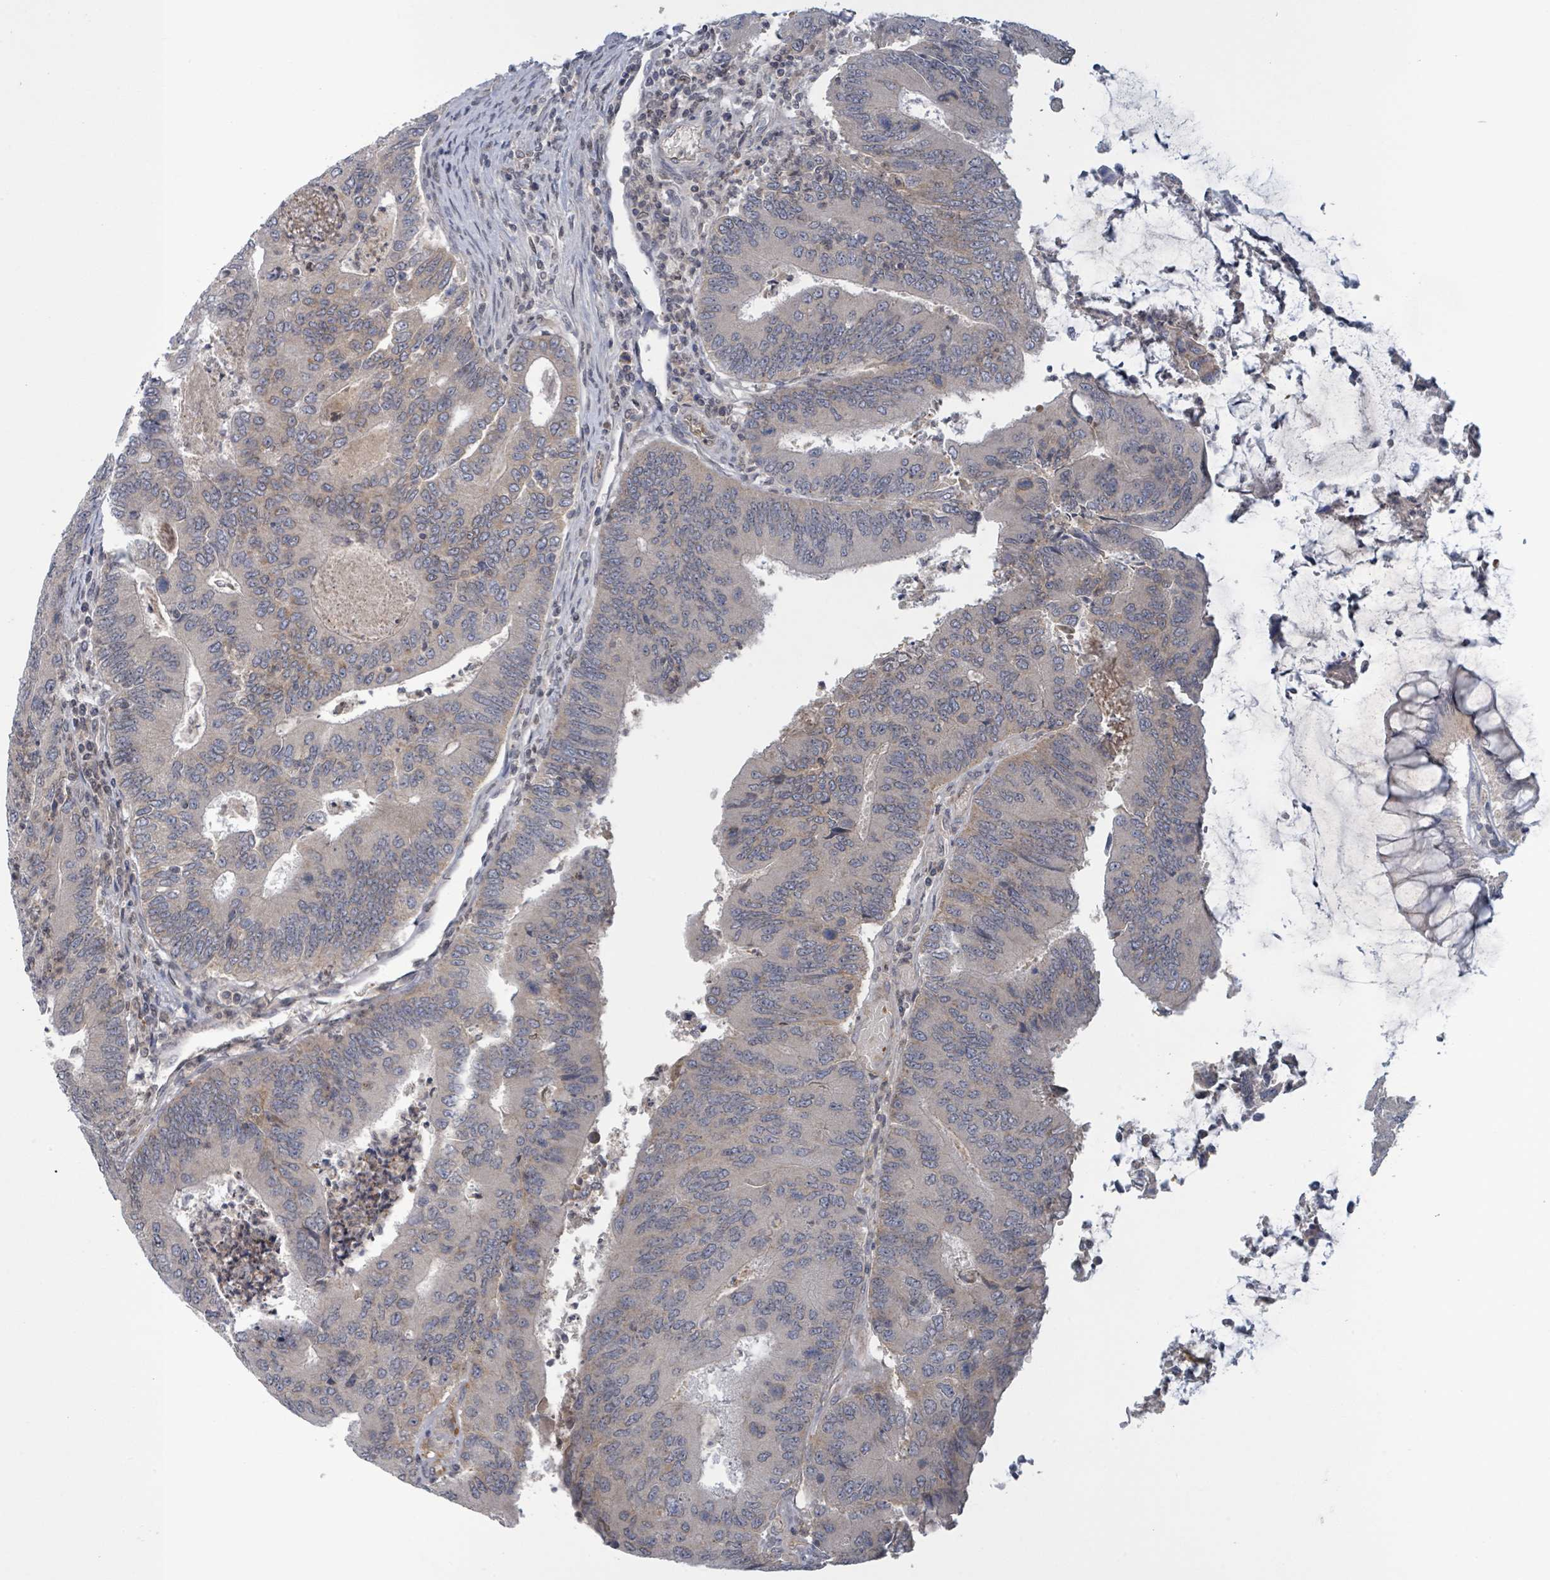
{"staining": {"intensity": "negative", "quantity": "none", "location": "none"}, "tissue": "colorectal cancer", "cell_type": "Tumor cells", "image_type": "cancer", "snomed": [{"axis": "morphology", "description": "Adenocarcinoma, NOS"}, {"axis": "topography", "description": "Colon"}], "caption": "The histopathology image shows no significant expression in tumor cells of colorectal cancer.", "gene": "GRM8", "patient": {"sex": "female", "age": 67}}